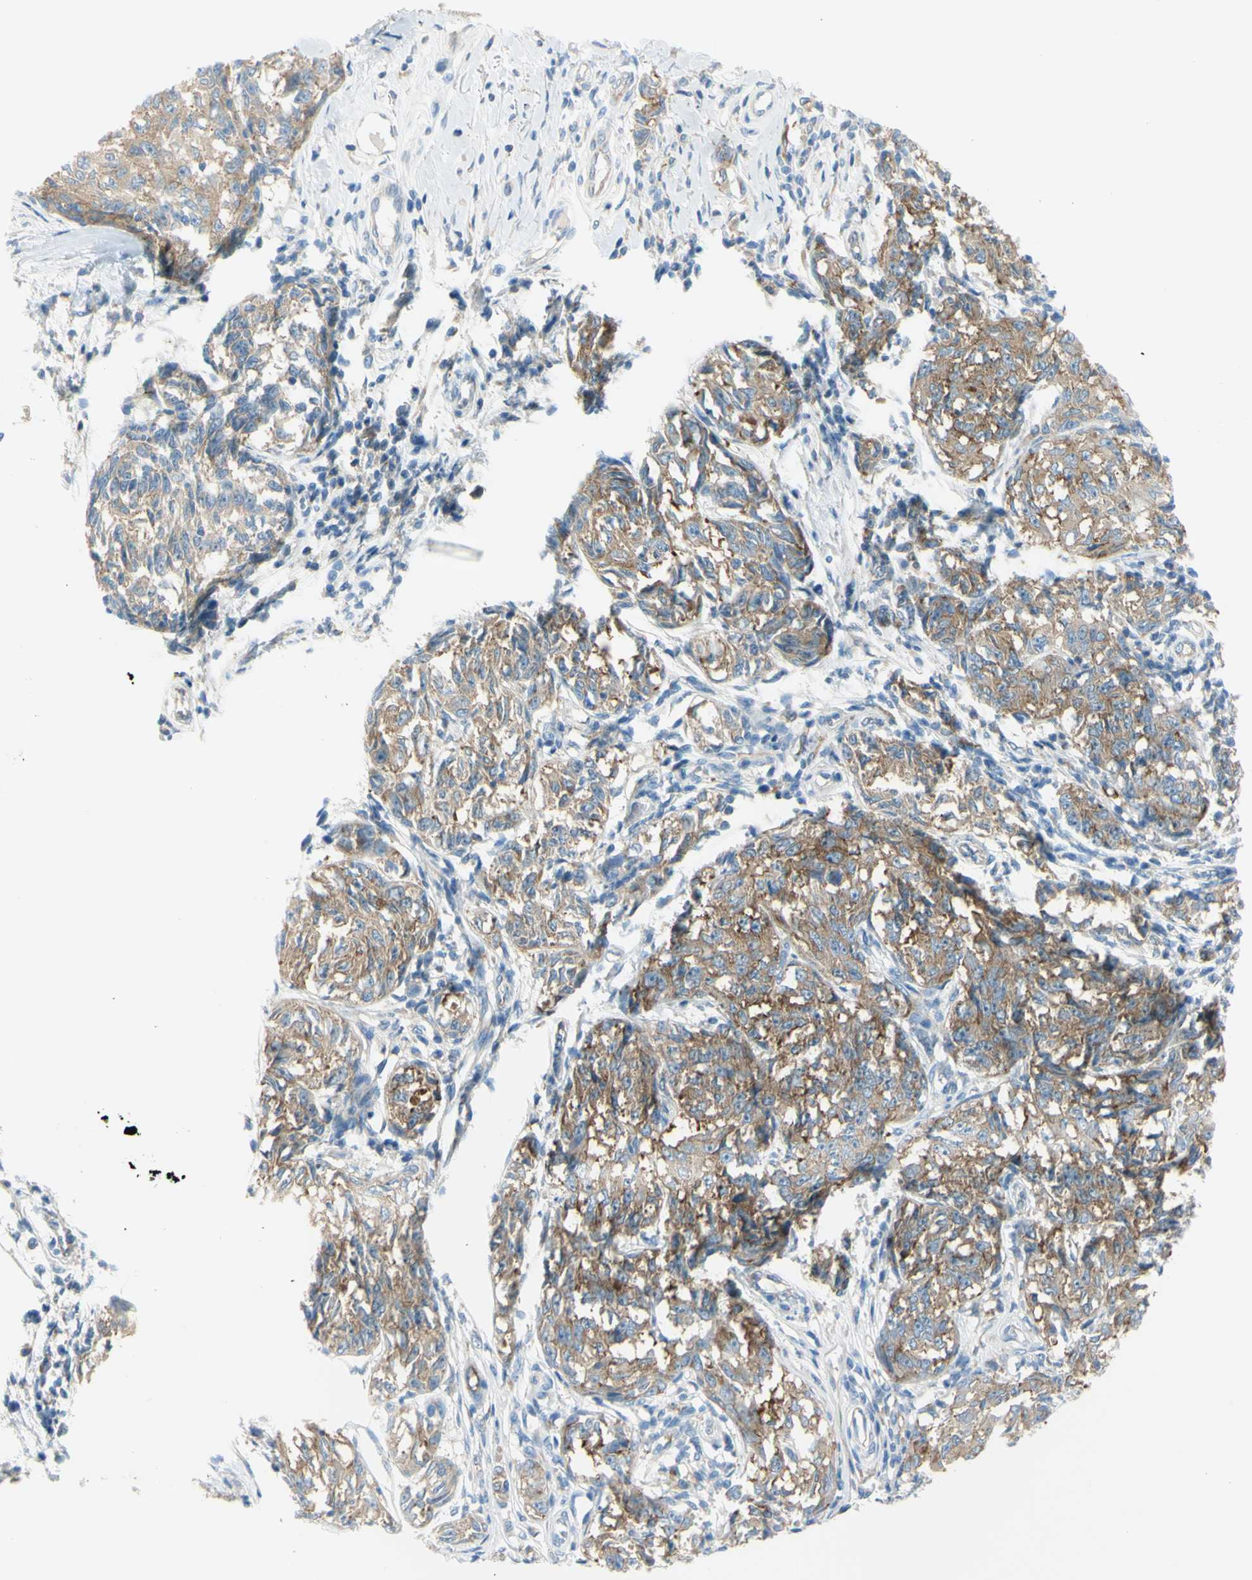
{"staining": {"intensity": "moderate", "quantity": ">75%", "location": "cytoplasmic/membranous"}, "tissue": "melanoma", "cell_type": "Tumor cells", "image_type": "cancer", "snomed": [{"axis": "morphology", "description": "Malignant melanoma, NOS"}, {"axis": "topography", "description": "Skin"}], "caption": "This micrograph reveals immunohistochemistry staining of melanoma, with medium moderate cytoplasmic/membranous staining in about >75% of tumor cells.", "gene": "FRMD4B", "patient": {"sex": "female", "age": 64}}